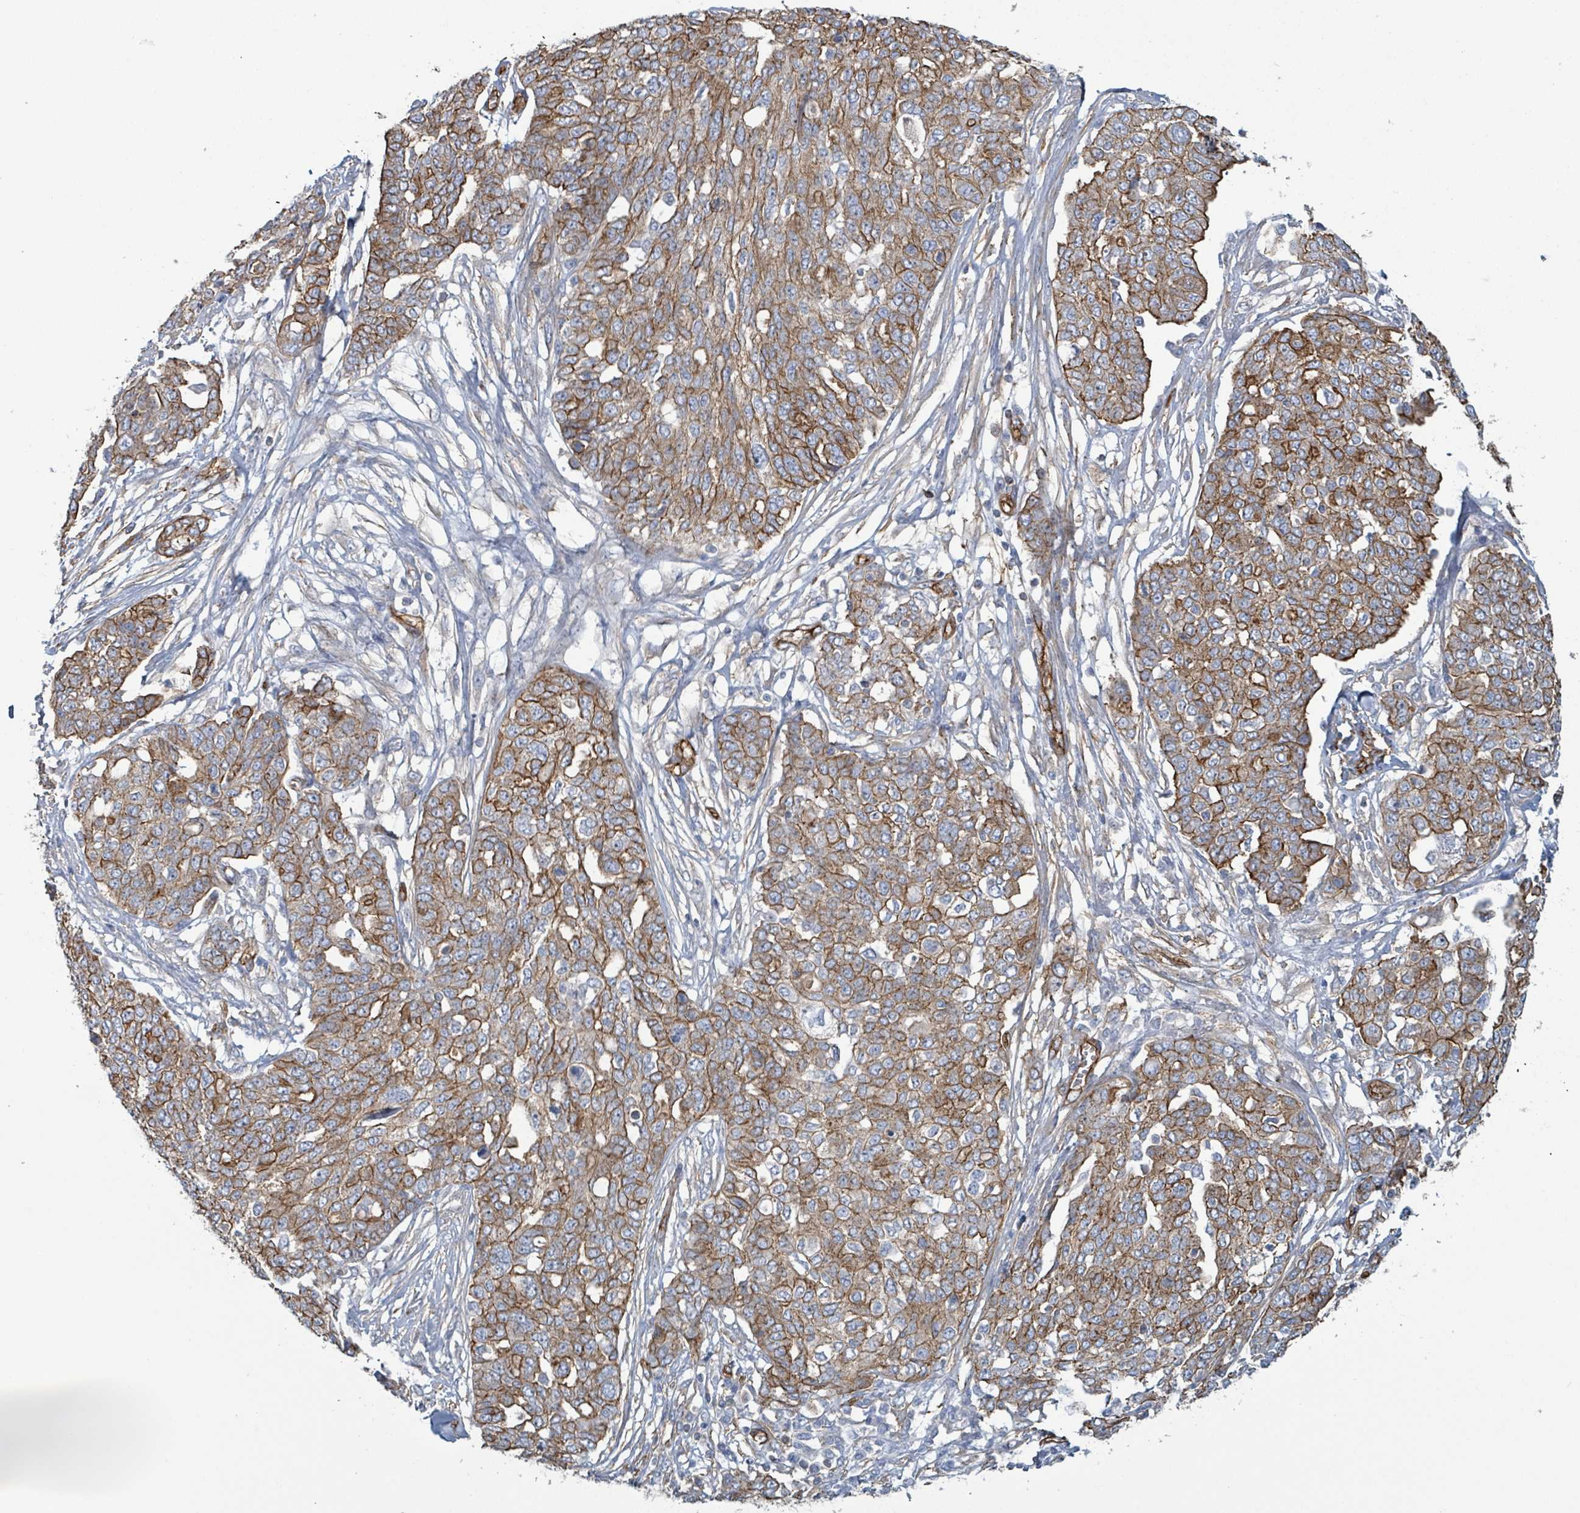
{"staining": {"intensity": "moderate", "quantity": ">75%", "location": "cytoplasmic/membranous"}, "tissue": "ovarian cancer", "cell_type": "Tumor cells", "image_type": "cancer", "snomed": [{"axis": "morphology", "description": "Cystadenocarcinoma, serous, NOS"}, {"axis": "topography", "description": "Soft tissue"}, {"axis": "topography", "description": "Ovary"}], "caption": "Human ovarian cancer (serous cystadenocarcinoma) stained for a protein (brown) reveals moderate cytoplasmic/membranous positive positivity in approximately >75% of tumor cells.", "gene": "LDOC1", "patient": {"sex": "female", "age": 57}}